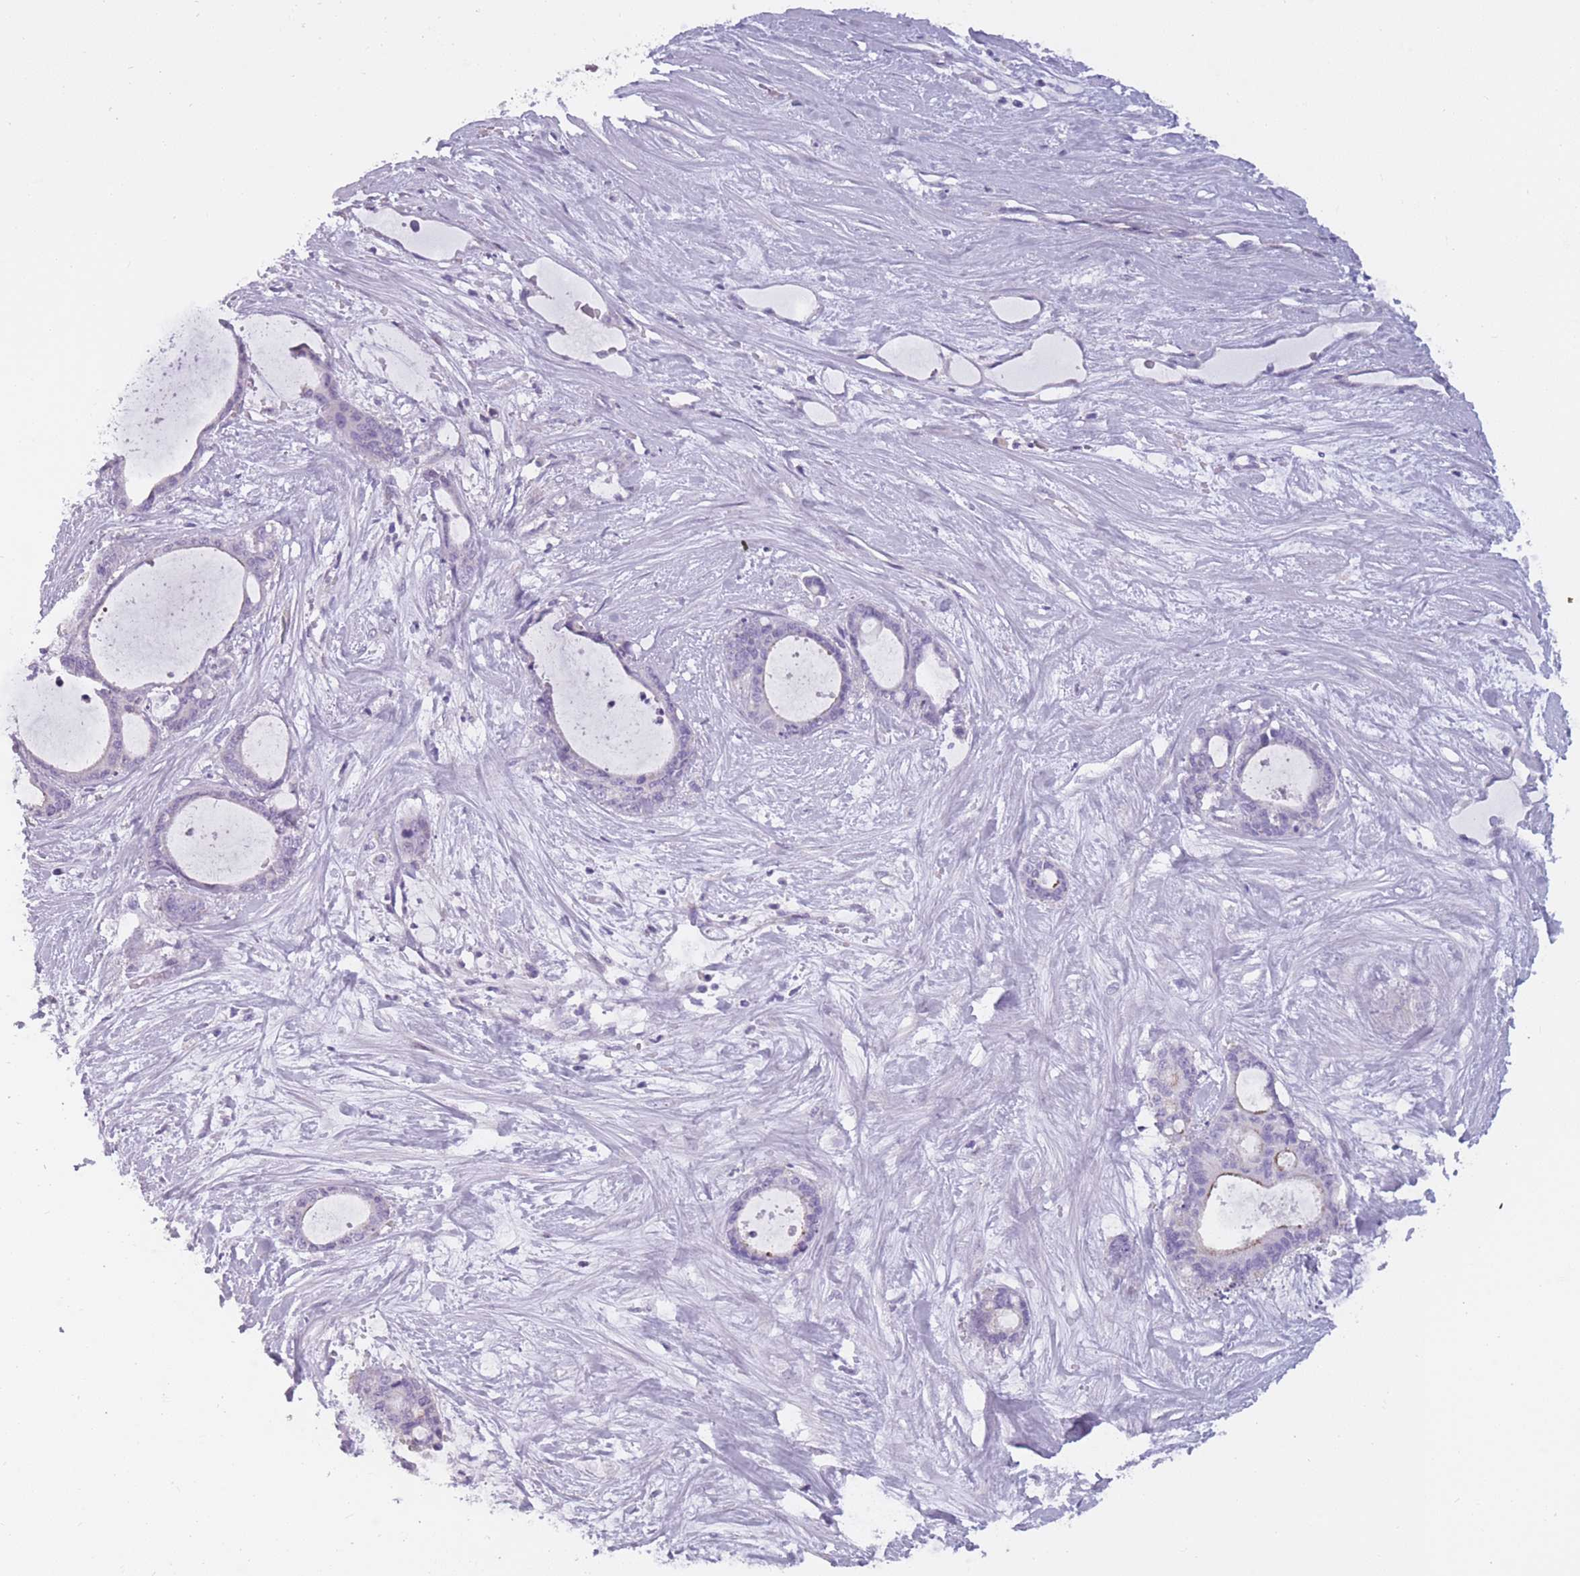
{"staining": {"intensity": "weak", "quantity": "<25%", "location": "cytoplasmic/membranous"}, "tissue": "liver cancer", "cell_type": "Tumor cells", "image_type": "cancer", "snomed": [{"axis": "morphology", "description": "Normal tissue, NOS"}, {"axis": "morphology", "description": "Cholangiocarcinoma"}, {"axis": "topography", "description": "Liver"}, {"axis": "topography", "description": "Peripheral nerve tissue"}], "caption": "Immunohistochemistry histopathology image of liver cholangiocarcinoma stained for a protein (brown), which displays no positivity in tumor cells. Brightfield microscopy of immunohistochemistry (IHC) stained with DAB (3,3'-diaminobenzidine) (brown) and hematoxylin (blue), captured at high magnification.", "gene": "FAM83F", "patient": {"sex": "female", "age": 73}}